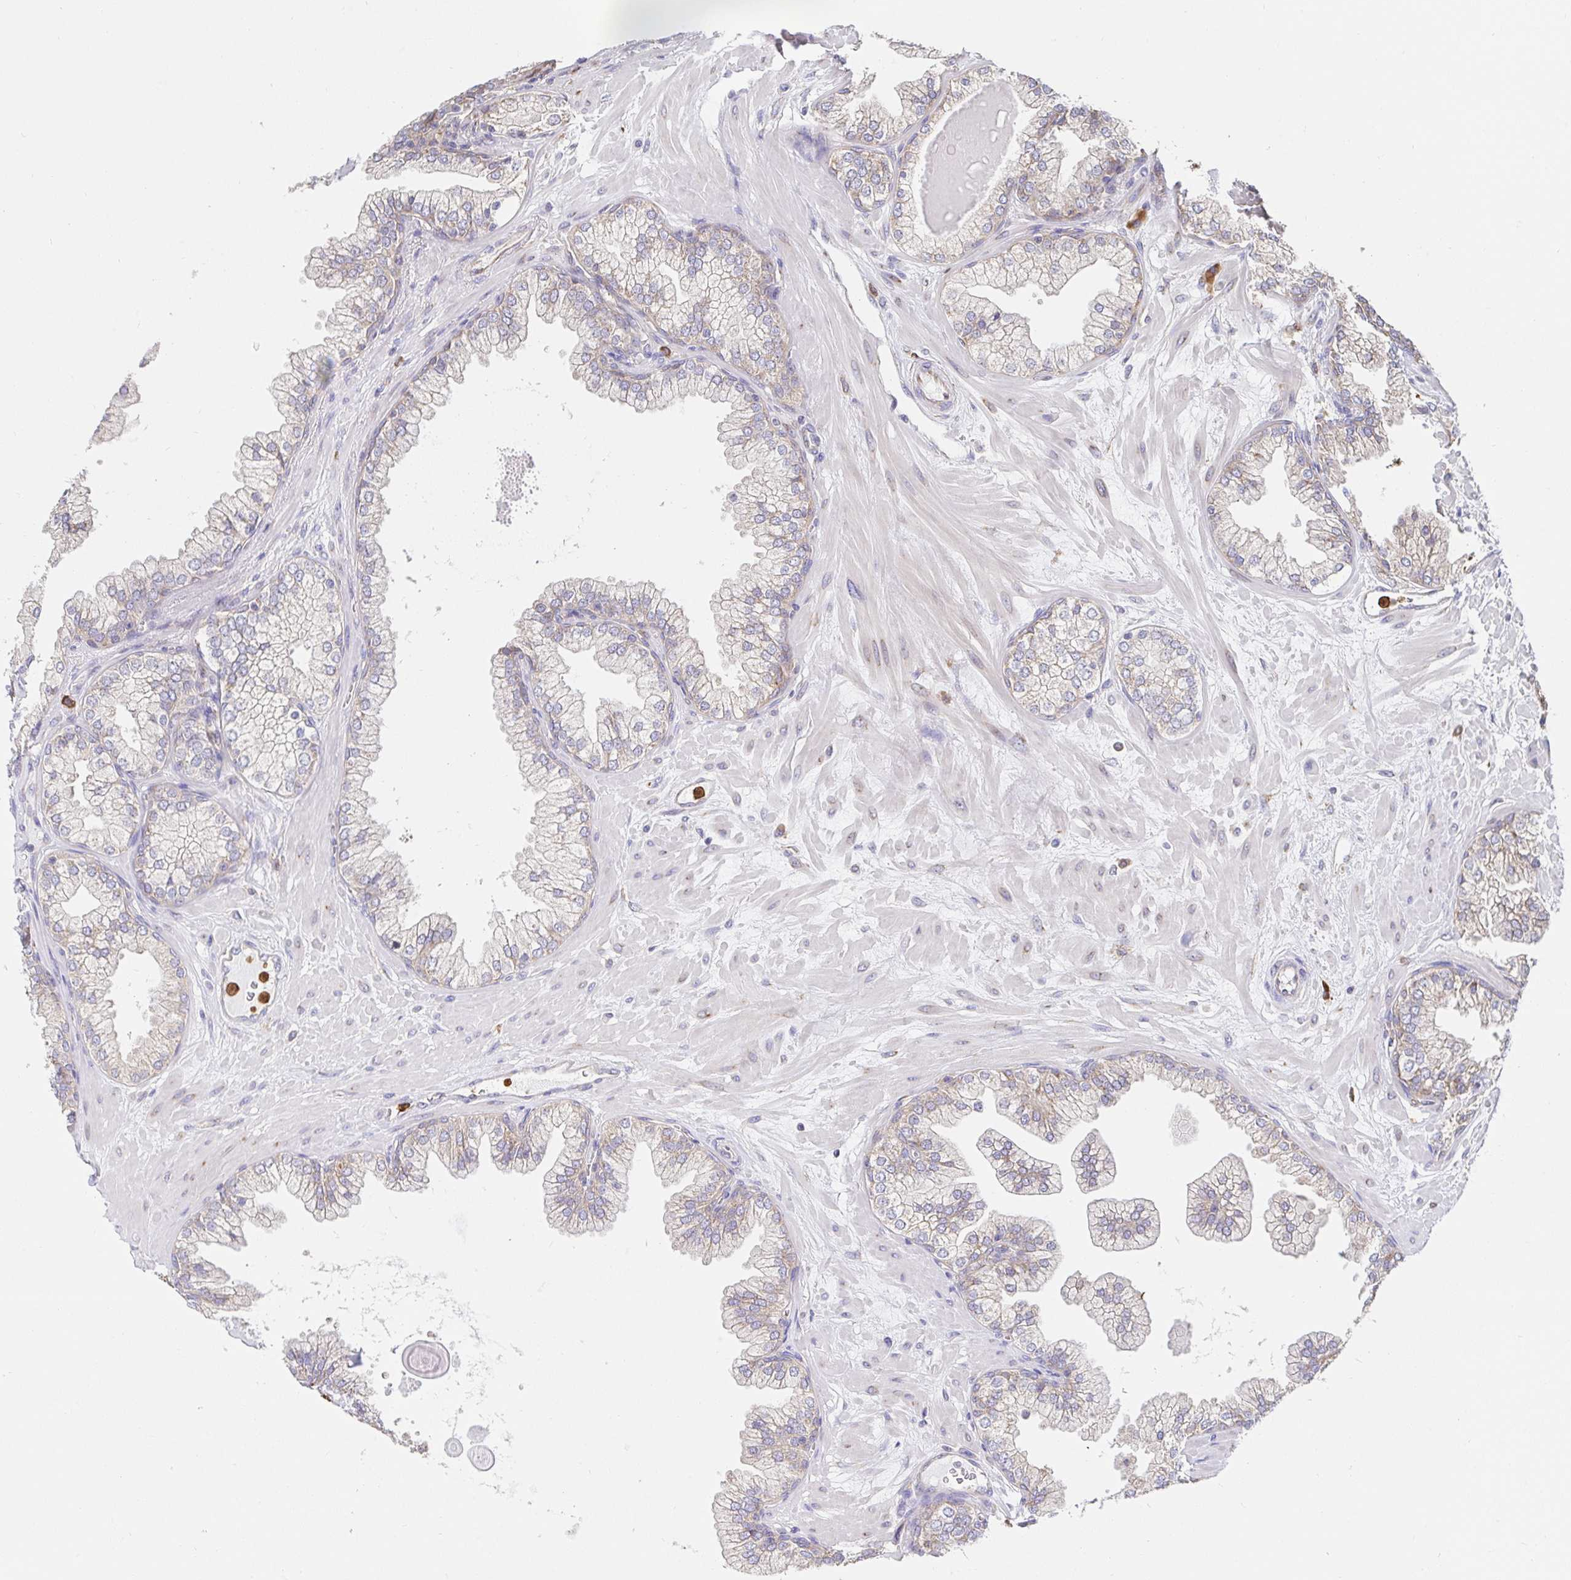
{"staining": {"intensity": "weak", "quantity": "25%-75%", "location": "cytoplasmic/membranous"}, "tissue": "prostate", "cell_type": "Glandular cells", "image_type": "normal", "snomed": [{"axis": "morphology", "description": "Normal tissue, NOS"}, {"axis": "topography", "description": "Prostate"}, {"axis": "topography", "description": "Peripheral nerve tissue"}], "caption": "IHC of unremarkable prostate shows low levels of weak cytoplasmic/membranous staining in about 25%-75% of glandular cells.", "gene": "PDPK1", "patient": {"sex": "male", "age": 61}}